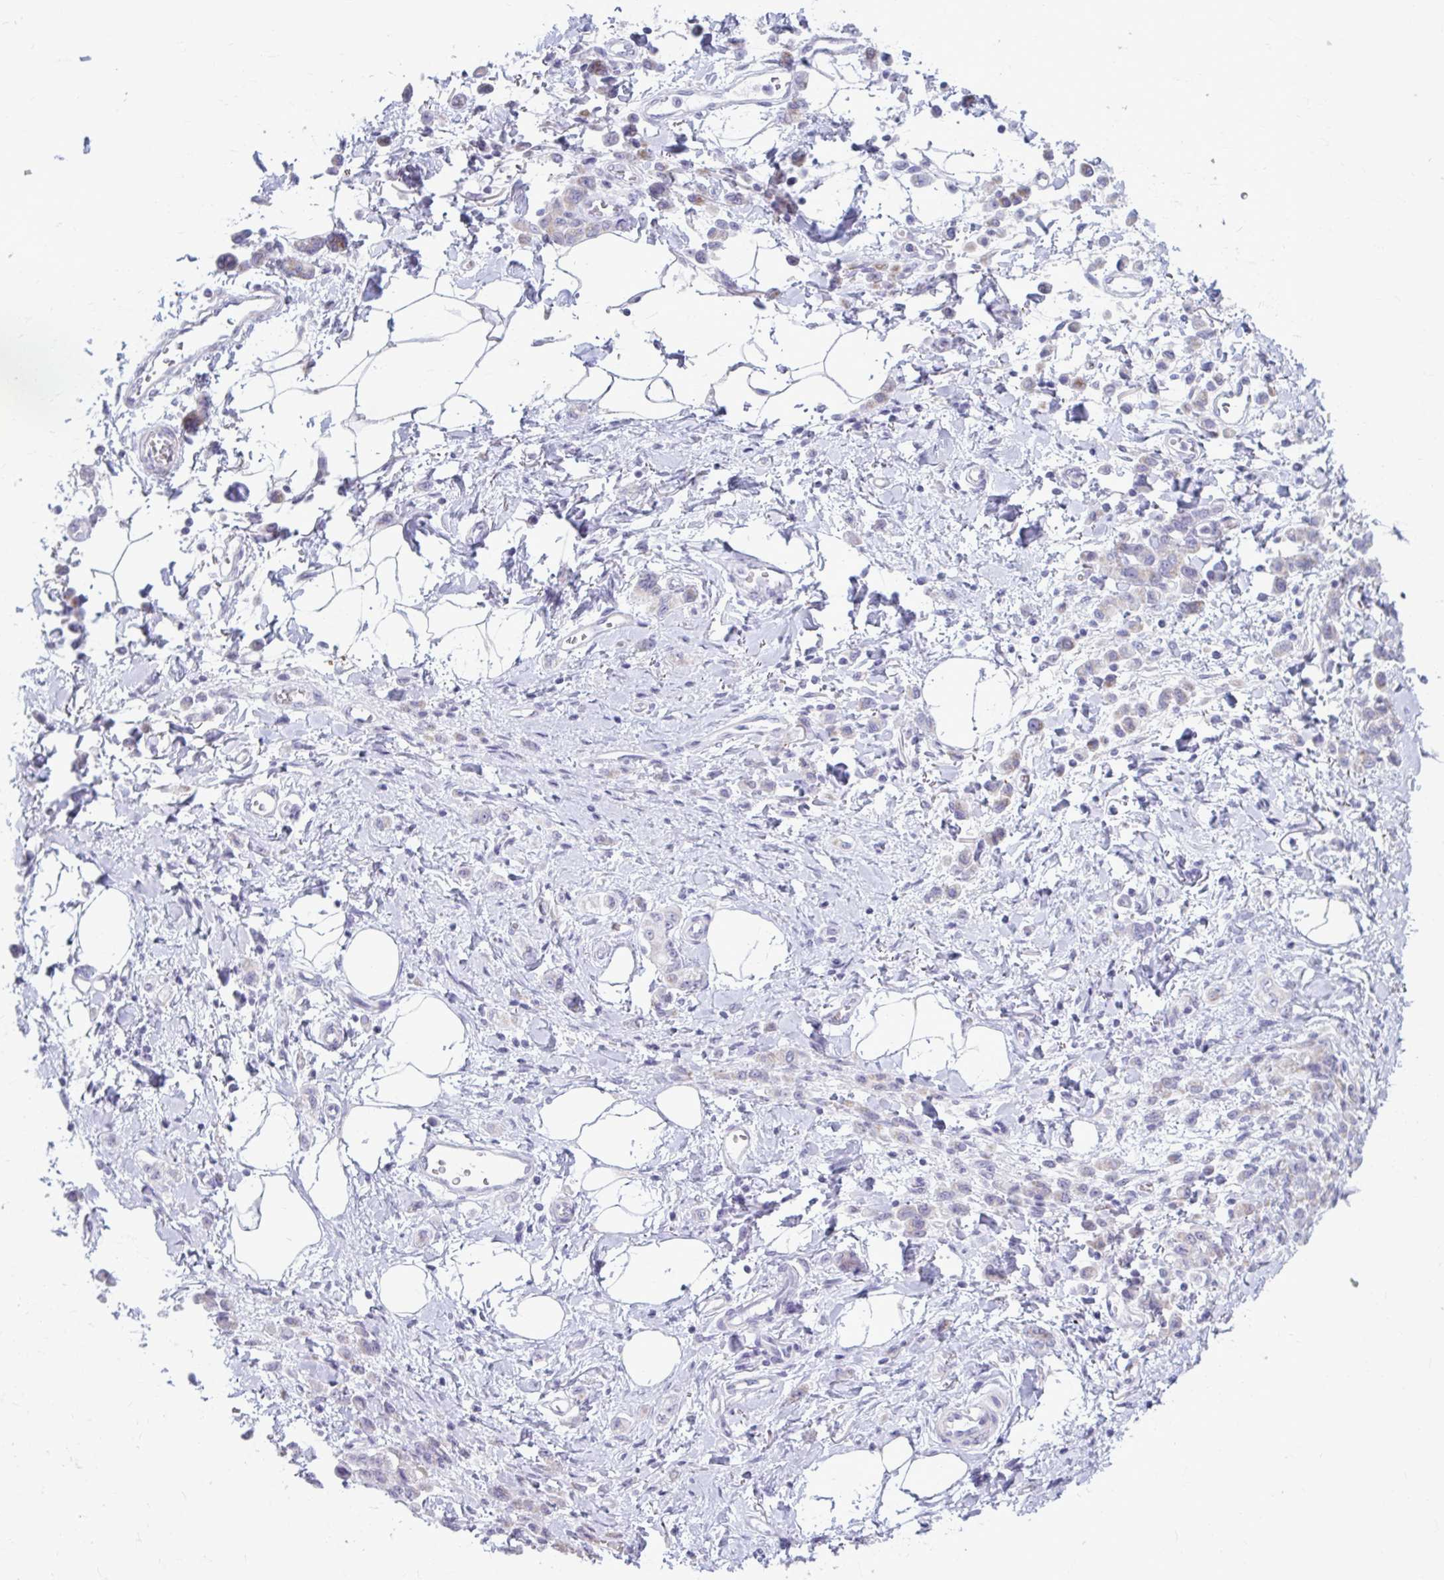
{"staining": {"intensity": "negative", "quantity": "none", "location": "none"}, "tissue": "stomach cancer", "cell_type": "Tumor cells", "image_type": "cancer", "snomed": [{"axis": "morphology", "description": "Adenocarcinoma, NOS"}, {"axis": "topography", "description": "Stomach"}], "caption": "Tumor cells are negative for brown protein staining in stomach cancer.", "gene": "MSMO1", "patient": {"sex": "male", "age": 77}}